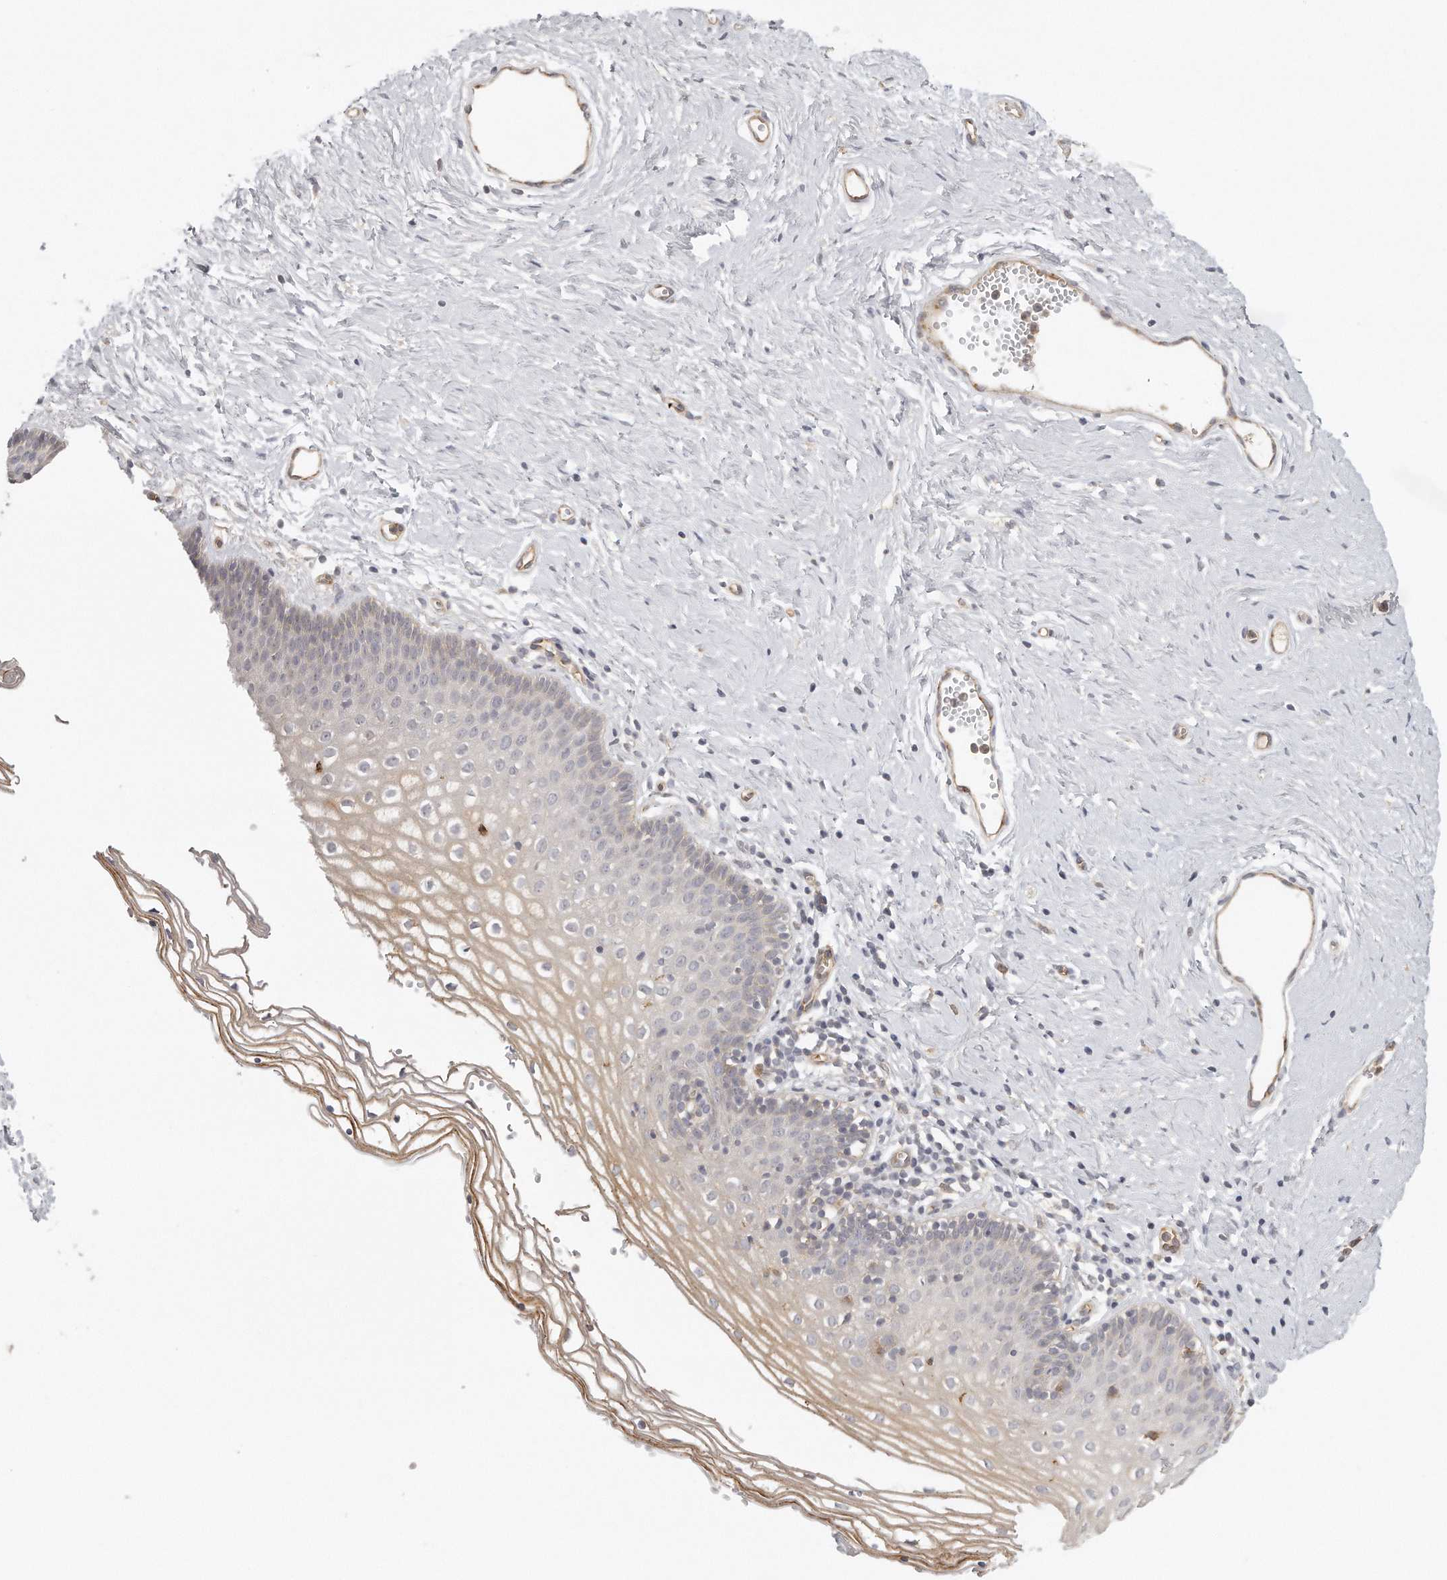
{"staining": {"intensity": "moderate", "quantity": "<25%", "location": "cytoplasmic/membranous"}, "tissue": "vagina", "cell_type": "Squamous epithelial cells", "image_type": "normal", "snomed": [{"axis": "morphology", "description": "Normal tissue, NOS"}, {"axis": "topography", "description": "Vagina"}], "caption": "This histopathology image shows immunohistochemistry (IHC) staining of normal human vagina, with low moderate cytoplasmic/membranous staining in approximately <25% of squamous epithelial cells.", "gene": "MTERF4", "patient": {"sex": "female", "age": 32}}